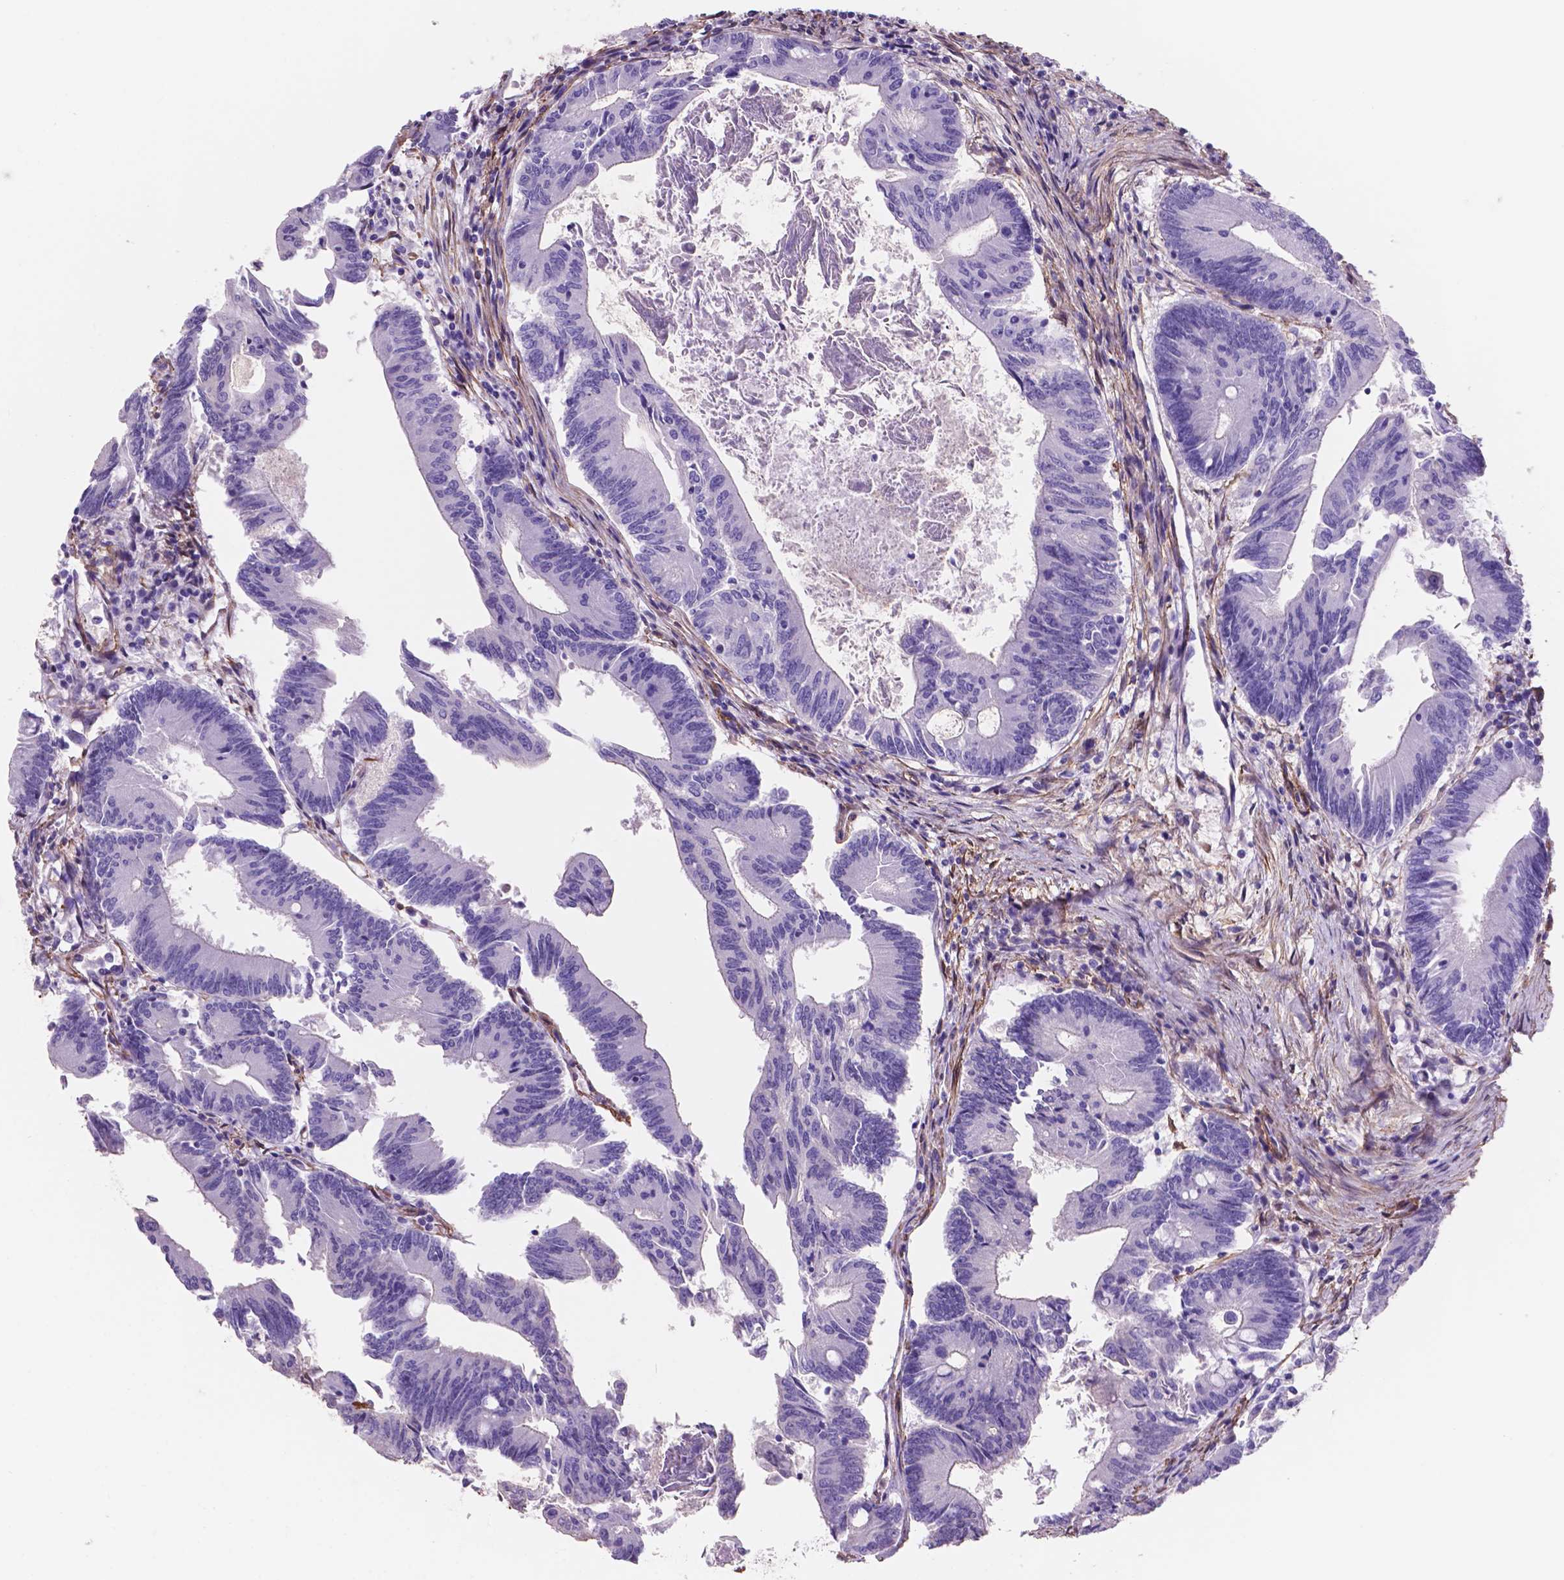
{"staining": {"intensity": "negative", "quantity": "none", "location": "none"}, "tissue": "colorectal cancer", "cell_type": "Tumor cells", "image_type": "cancer", "snomed": [{"axis": "morphology", "description": "Adenocarcinoma, NOS"}, {"axis": "topography", "description": "Colon"}], "caption": "The micrograph reveals no staining of tumor cells in adenocarcinoma (colorectal).", "gene": "TOR2A", "patient": {"sex": "female", "age": 70}}